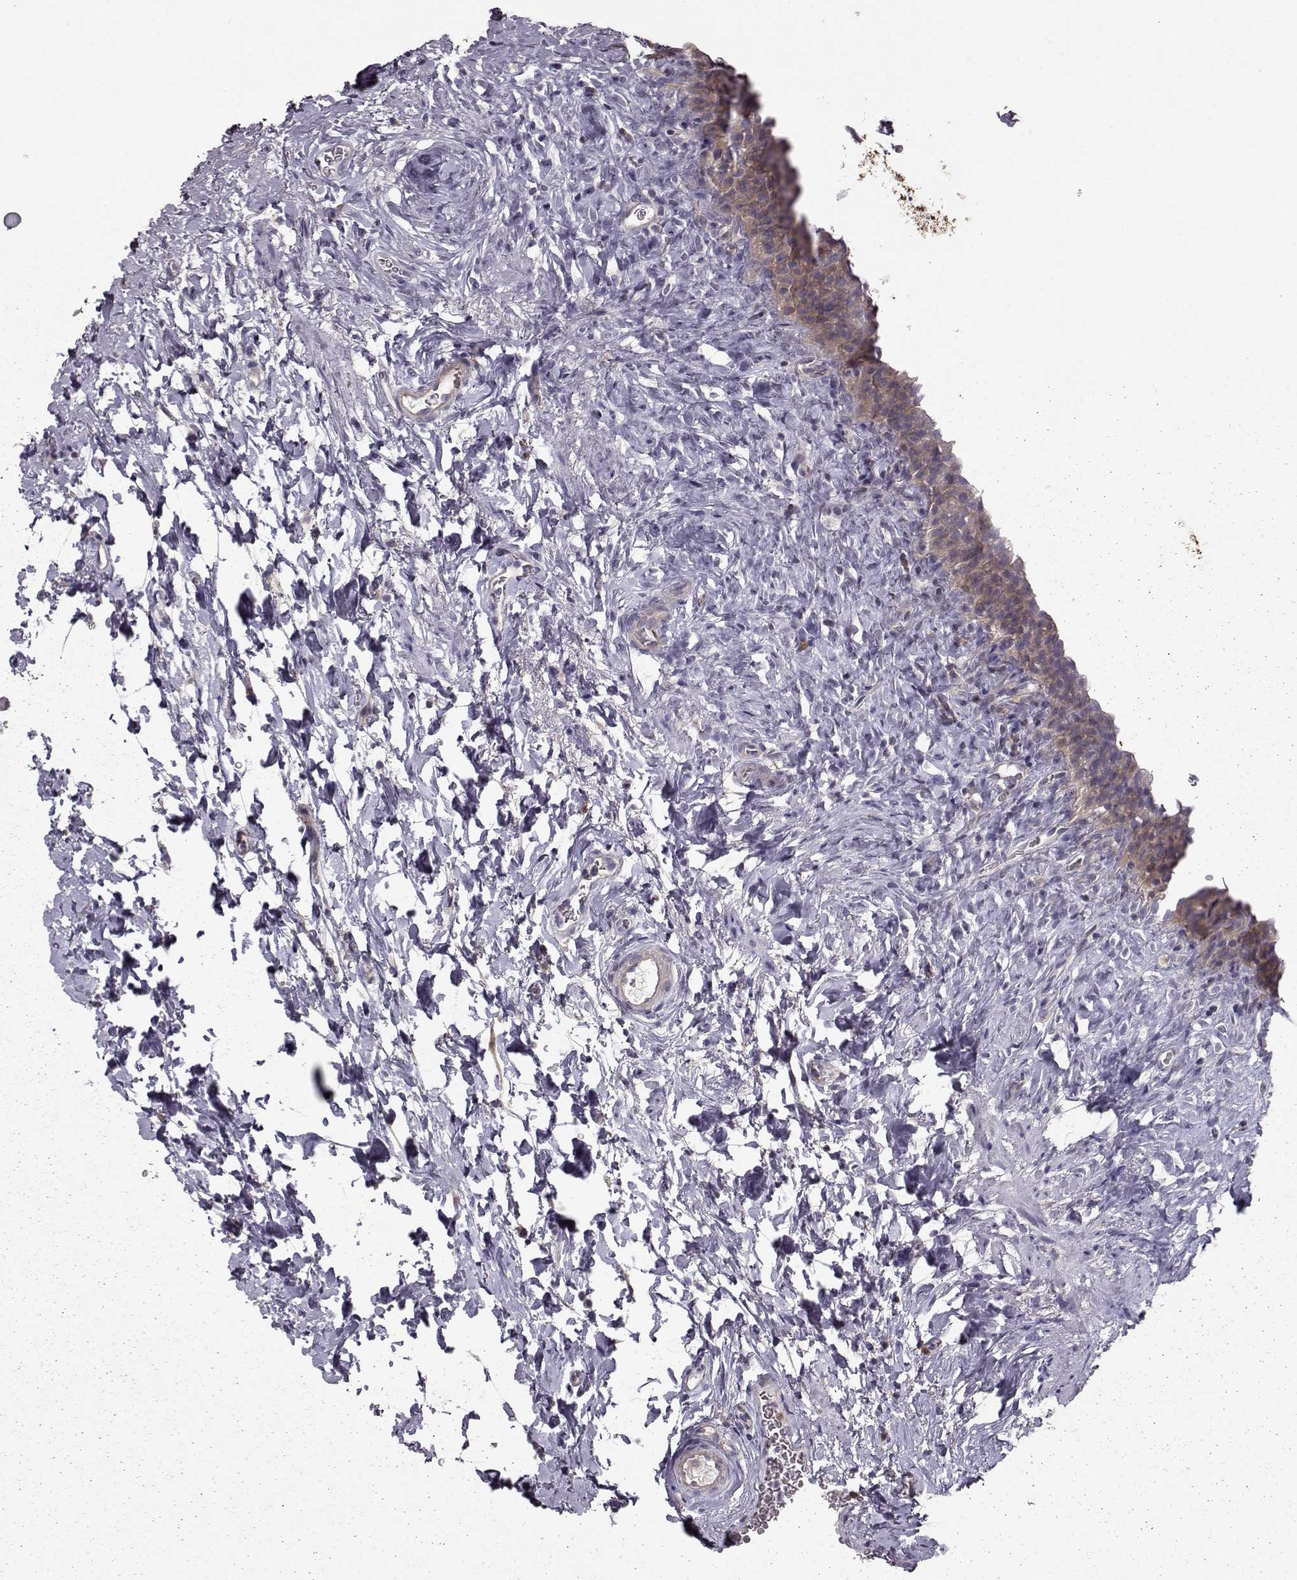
{"staining": {"intensity": "weak", "quantity": "25%-75%", "location": "cytoplasmic/membranous"}, "tissue": "urinary bladder", "cell_type": "Urothelial cells", "image_type": "normal", "snomed": [{"axis": "morphology", "description": "Normal tissue, NOS"}, {"axis": "topography", "description": "Urinary bladder"}], "caption": "Urinary bladder stained for a protein exhibits weak cytoplasmic/membranous positivity in urothelial cells. (Brightfield microscopy of DAB IHC at high magnification).", "gene": "RANBP1", "patient": {"sex": "male", "age": 76}}